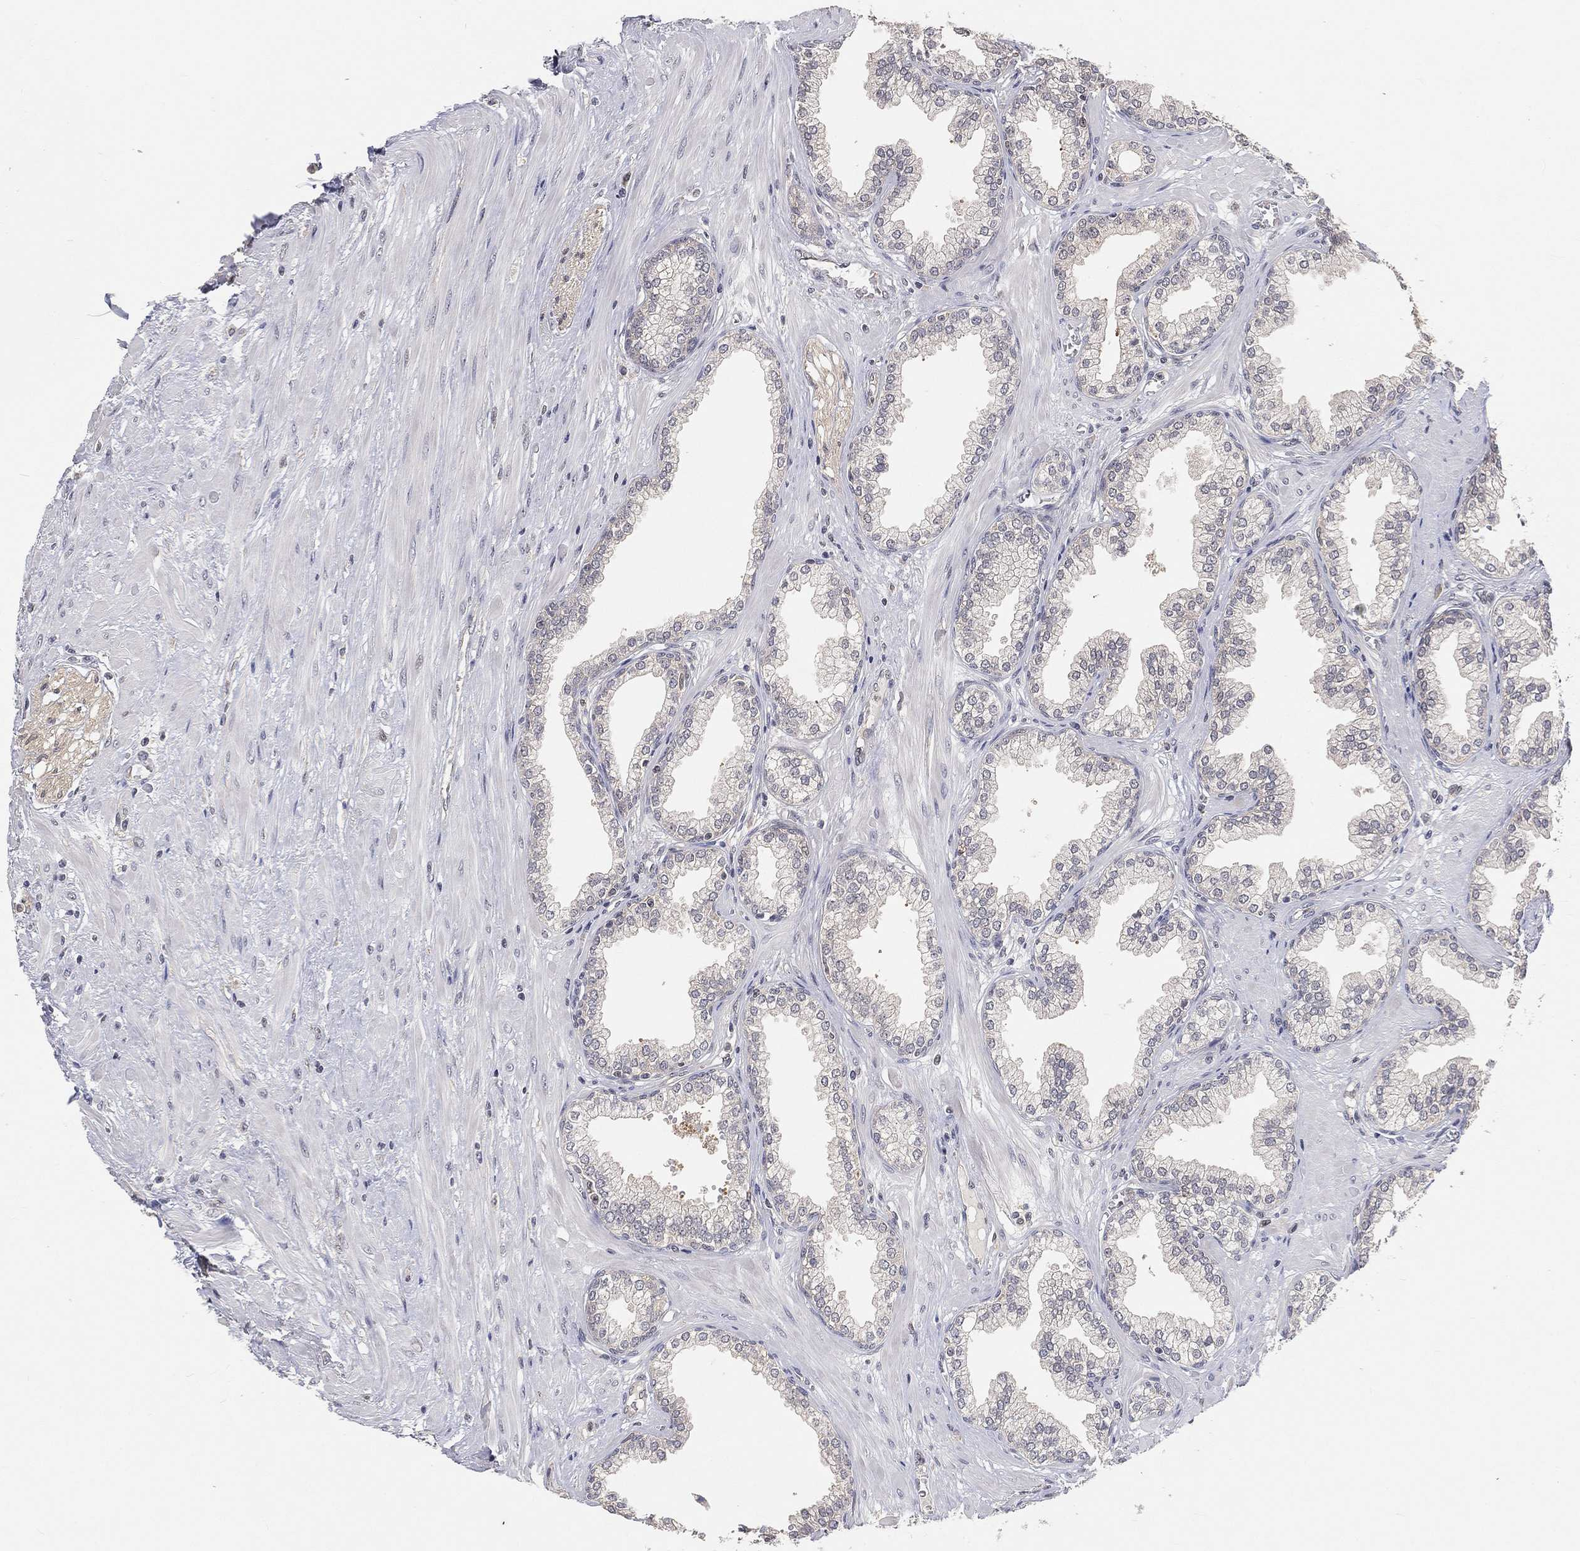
{"staining": {"intensity": "negative", "quantity": "none", "location": "none"}, "tissue": "prostate", "cell_type": "Glandular cells", "image_type": "normal", "snomed": [{"axis": "morphology", "description": "Normal tissue, NOS"}, {"axis": "topography", "description": "Prostate"}], "caption": "The photomicrograph demonstrates no significant expression in glandular cells of prostate.", "gene": "MAPK1", "patient": {"sex": "male", "age": 64}}